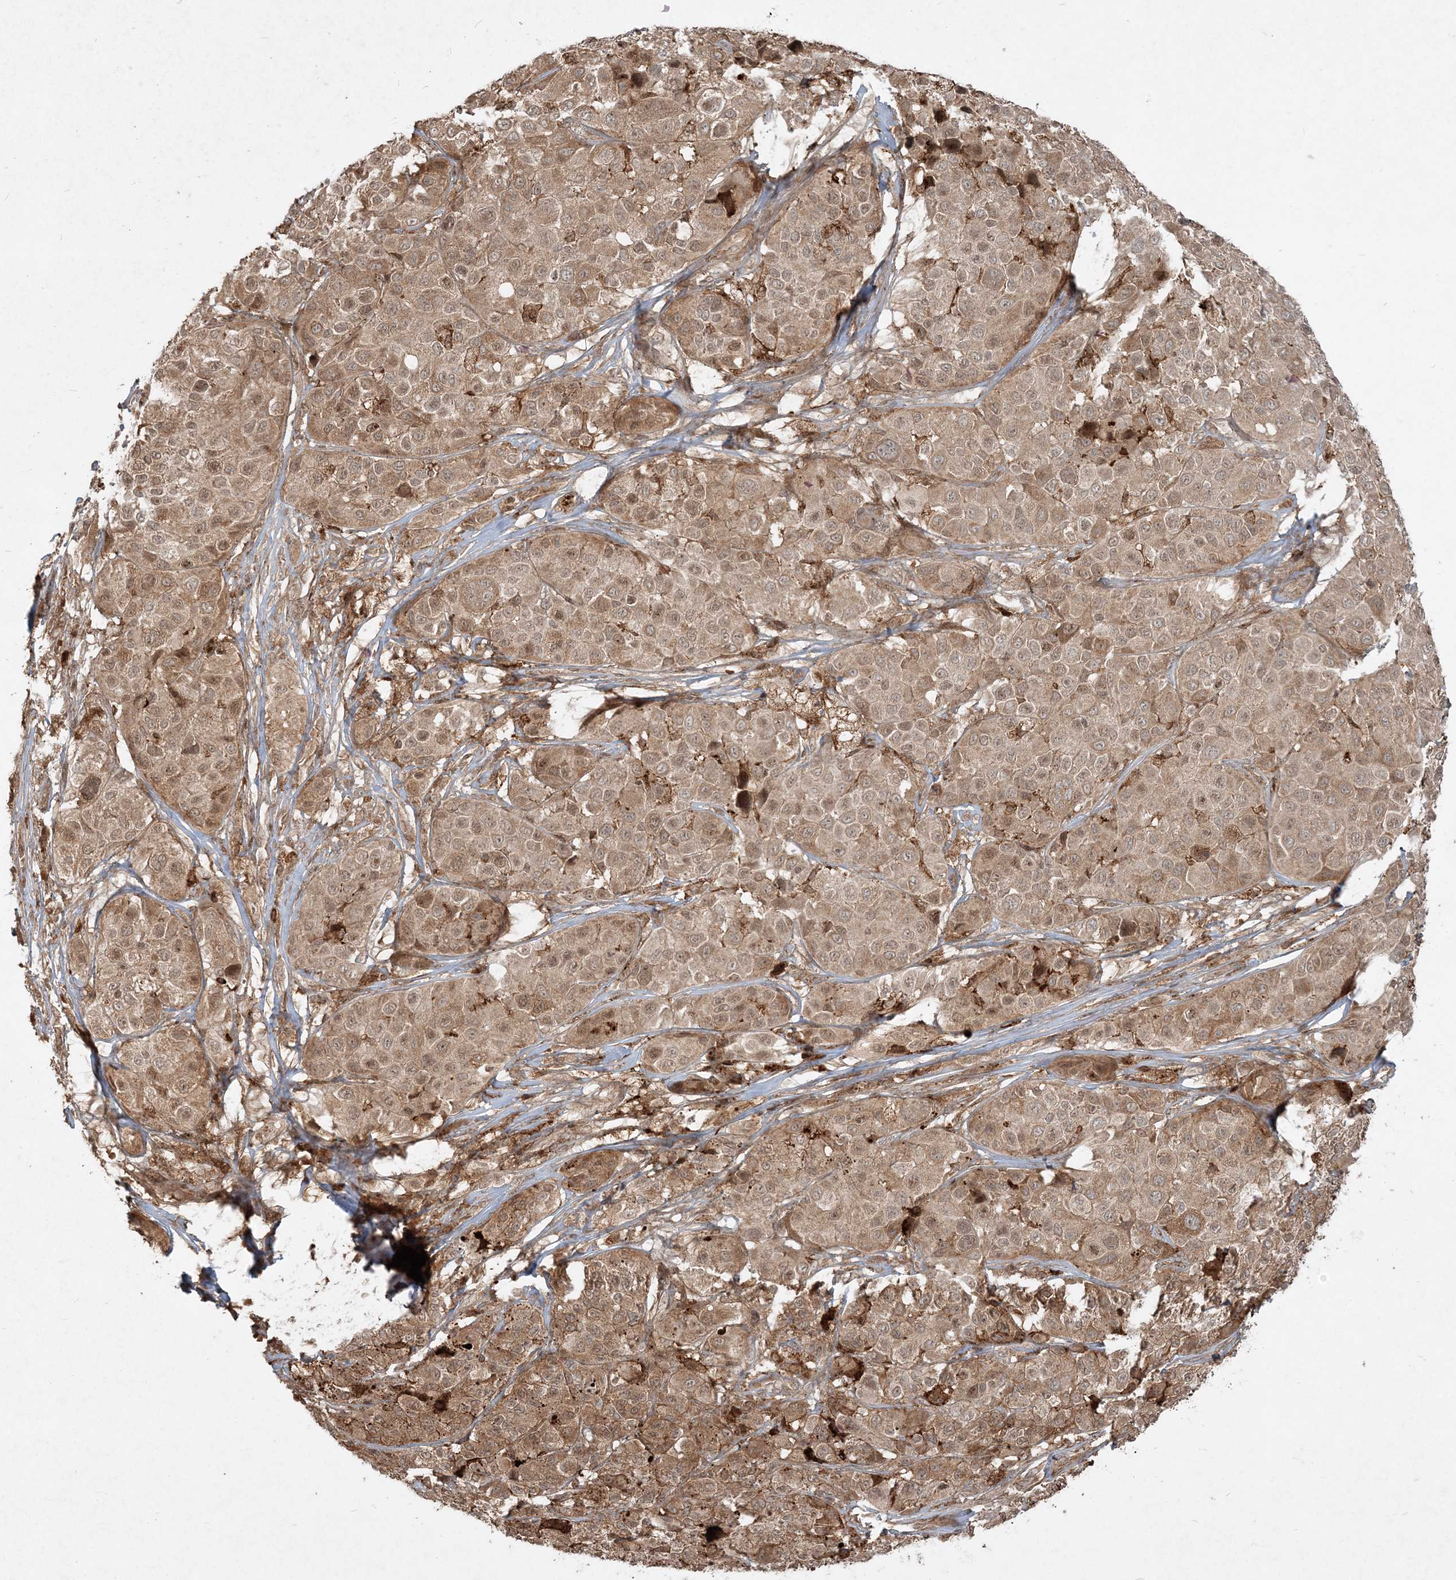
{"staining": {"intensity": "moderate", "quantity": "25%-75%", "location": "cytoplasmic/membranous"}, "tissue": "melanoma", "cell_type": "Tumor cells", "image_type": "cancer", "snomed": [{"axis": "morphology", "description": "Malignant melanoma, NOS"}, {"axis": "topography", "description": "Skin of trunk"}], "caption": "This is a histology image of IHC staining of malignant melanoma, which shows moderate staining in the cytoplasmic/membranous of tumor cells.", "gene": "NARS1", "patient": {"sex": "male", "age": 71}}